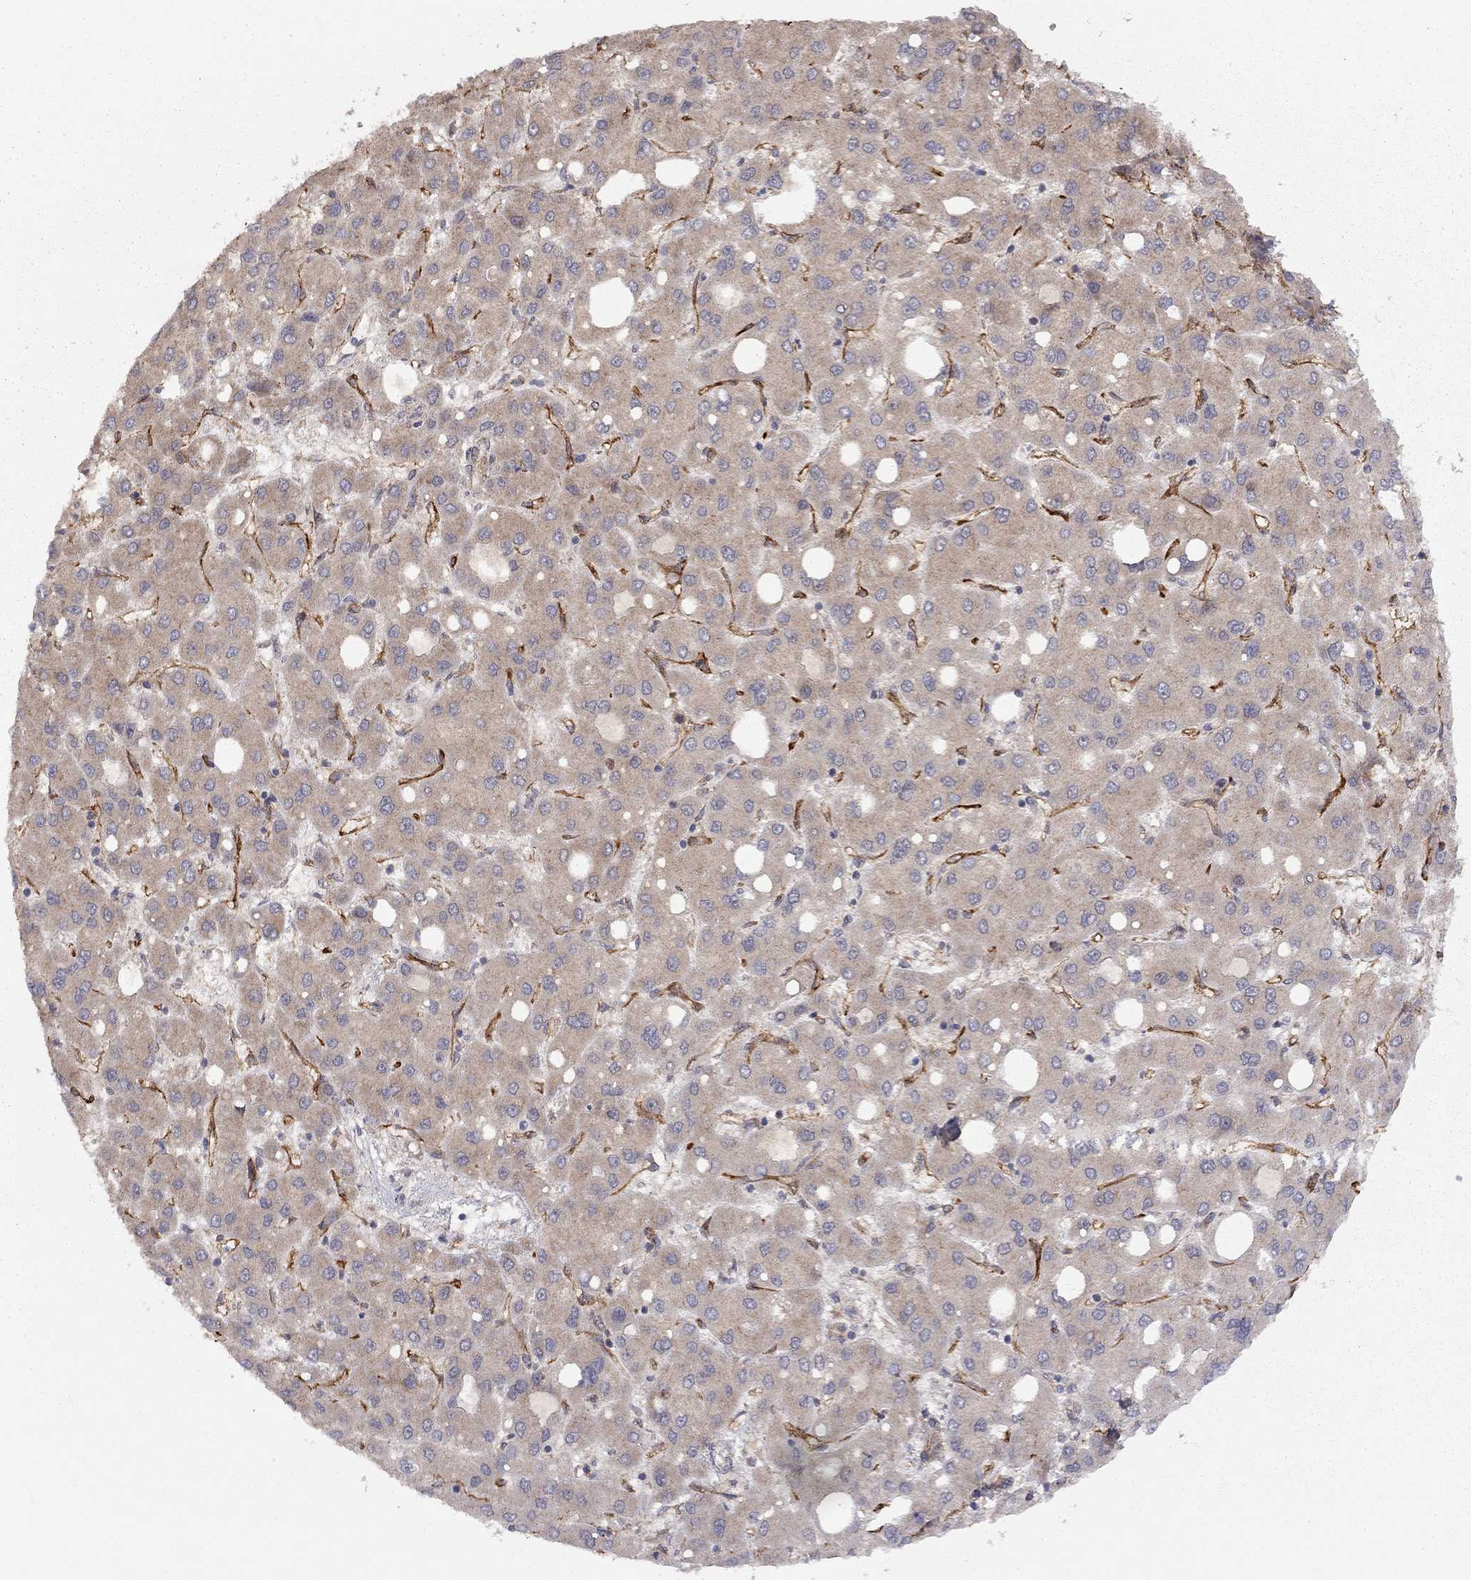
{"staining": {"intensity": "weak", "quantity": "25%-75%", "location": "cytoplasmic/membranous"}, "tissue": "liver cancer", "cell_type": "Tumor cells", "image_type": "cancer", "snomed": [{"axis": "morphology", "description": "Carcinoma, Hepatocellular, NOS"}, {"axis": "topography", "description": "Liver"}], "caption": "Immunohistochemical staining of human liver cancer (hepatocellular carcinoma) demonstrates low levels of weak cytoplasmic/membranous expression in about 25%-75% of tumor cells.", "gene": "EXOC3L2", "patient": {"sex": "male", "age": 73}}